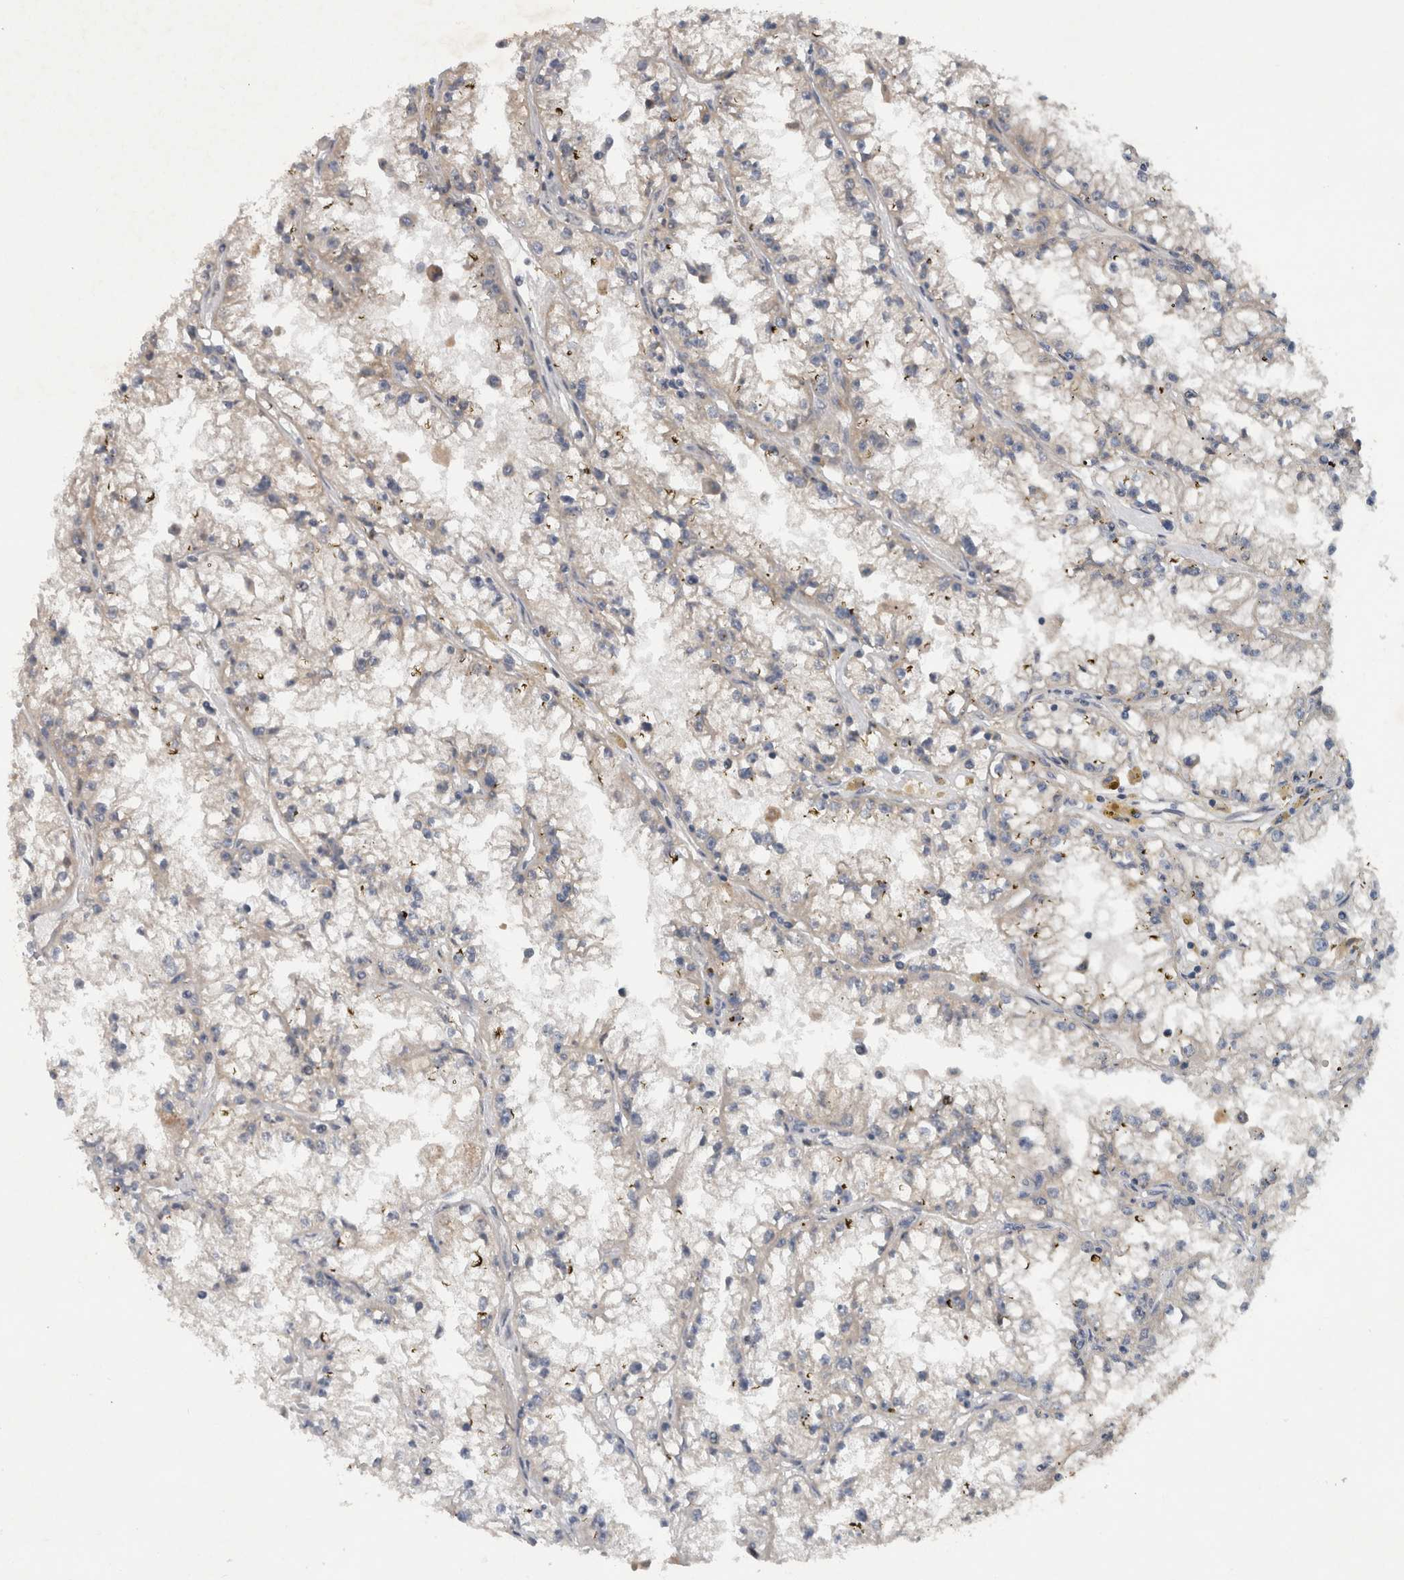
{"staining": {"intensity": "negative", "quantity": "none", "location": "none"}, "tissue": "renal cancer", "cell_type": "Tumor cells", "image_type": "cancer", "snomed": [{"axis": "morphology", "description": "Adenocarcinoma, NOS"}, {"axis": "topography", "description": "Kidney"}], "caption": "Immunohistochemistry (IHC) image of human renal cancer (adenocarcinoma) stained for a protein (brown), which shows no positivity in tumor cells.", "gene": "PDCD2", "patient": {"sex": "male", "age": 56}}